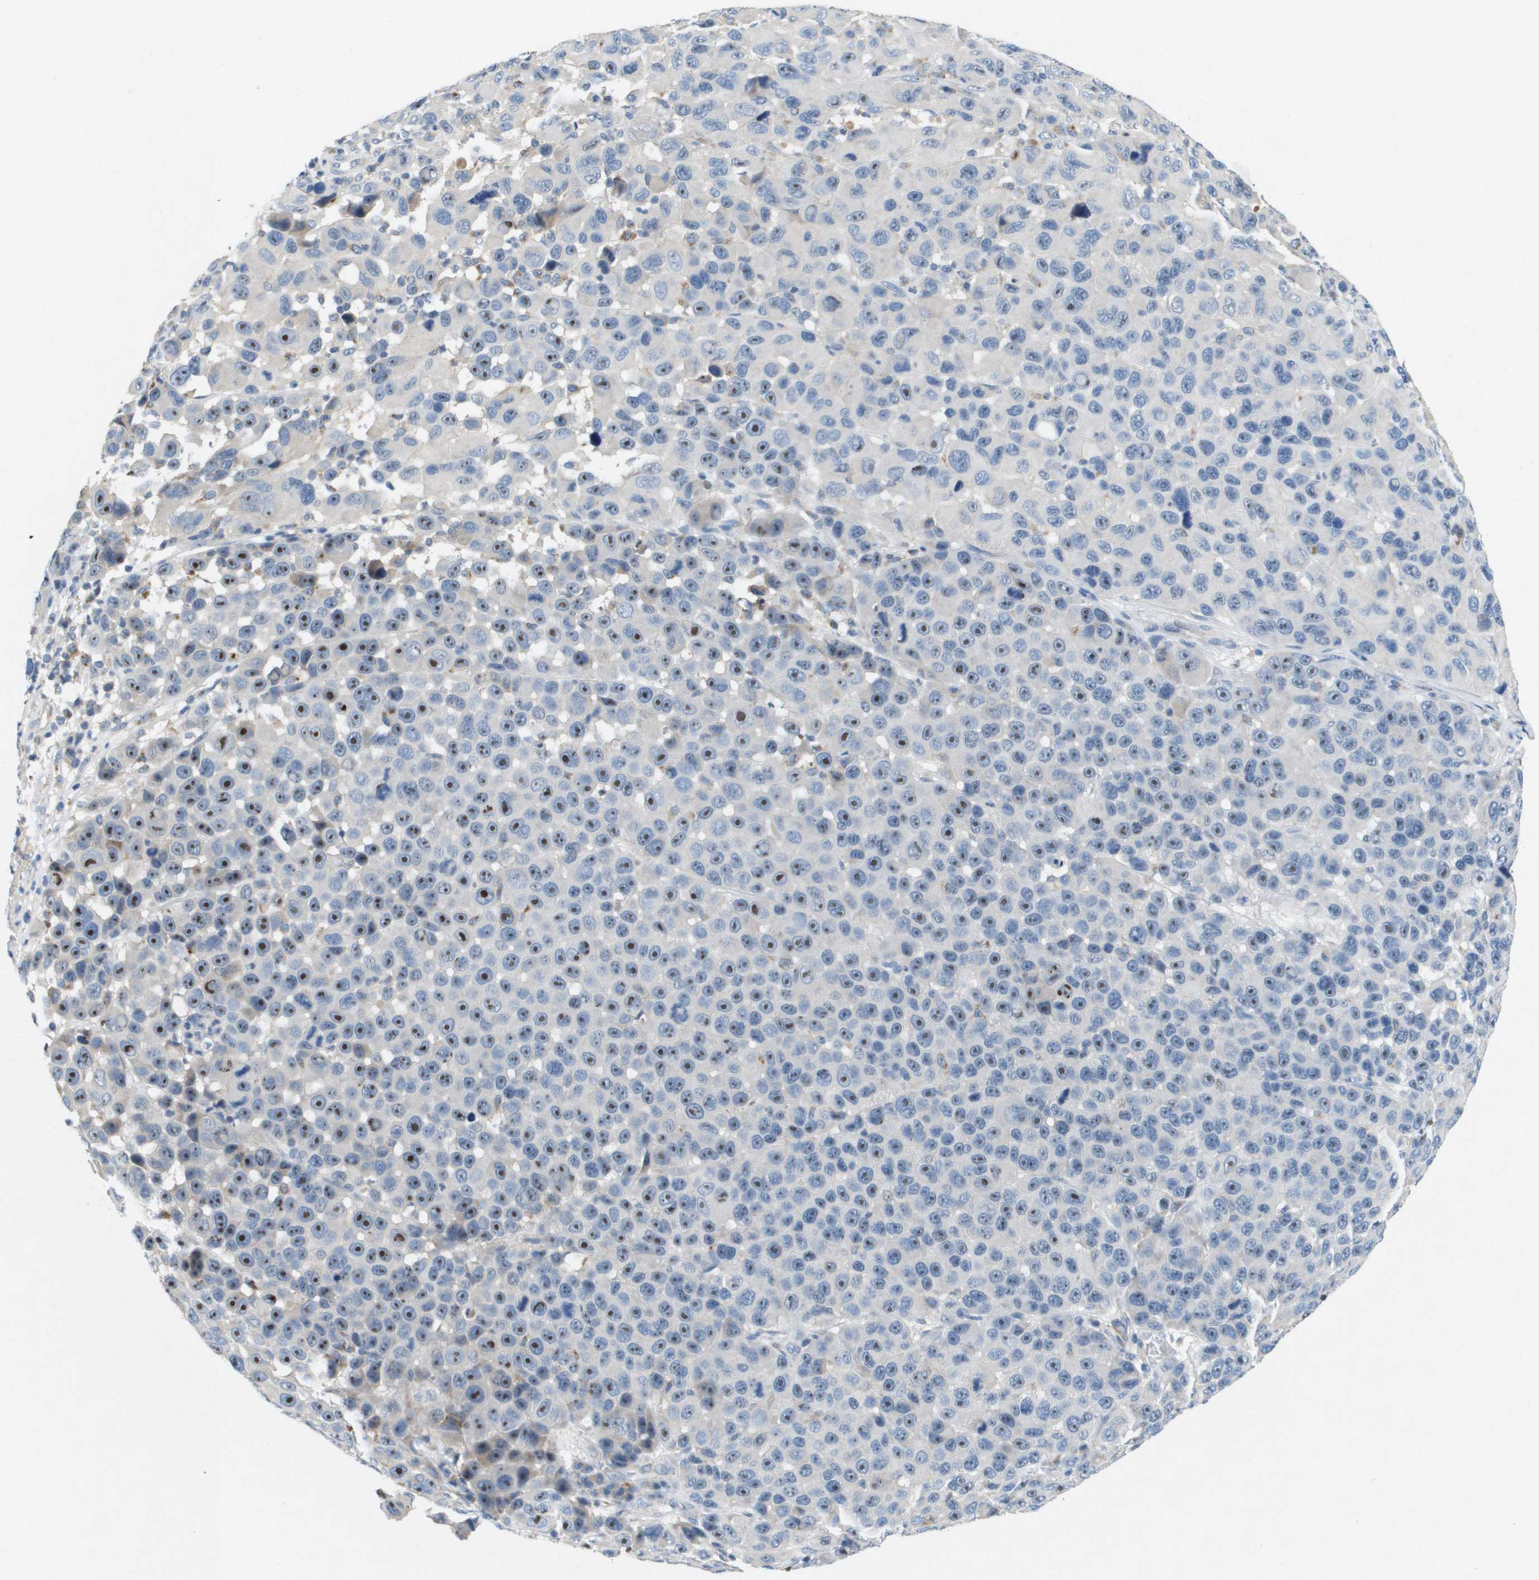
{"staining": {"intensity": "moderate", "quantity": "25%-75%", "location": "nuclear"}, "tissue": "melanoma", "cell_type": "Tumor cells", "image_type": "cancer", "snomed": [{"axis": "morphology", "description": "Malignant melanoma, NOS"}, {"axis": "topography", "description": "Skin"}], "caption": "An IHC histopathology image of neoplastic tissue is shown. Protein staining in brown highlights moderate nuclear positivity in melanoma within tumor cells. (Brightfield microscopy of DAB IHC at high magnification).", "gene": "B3GNT5", "patient": {"sex": "male", "age": 53}}